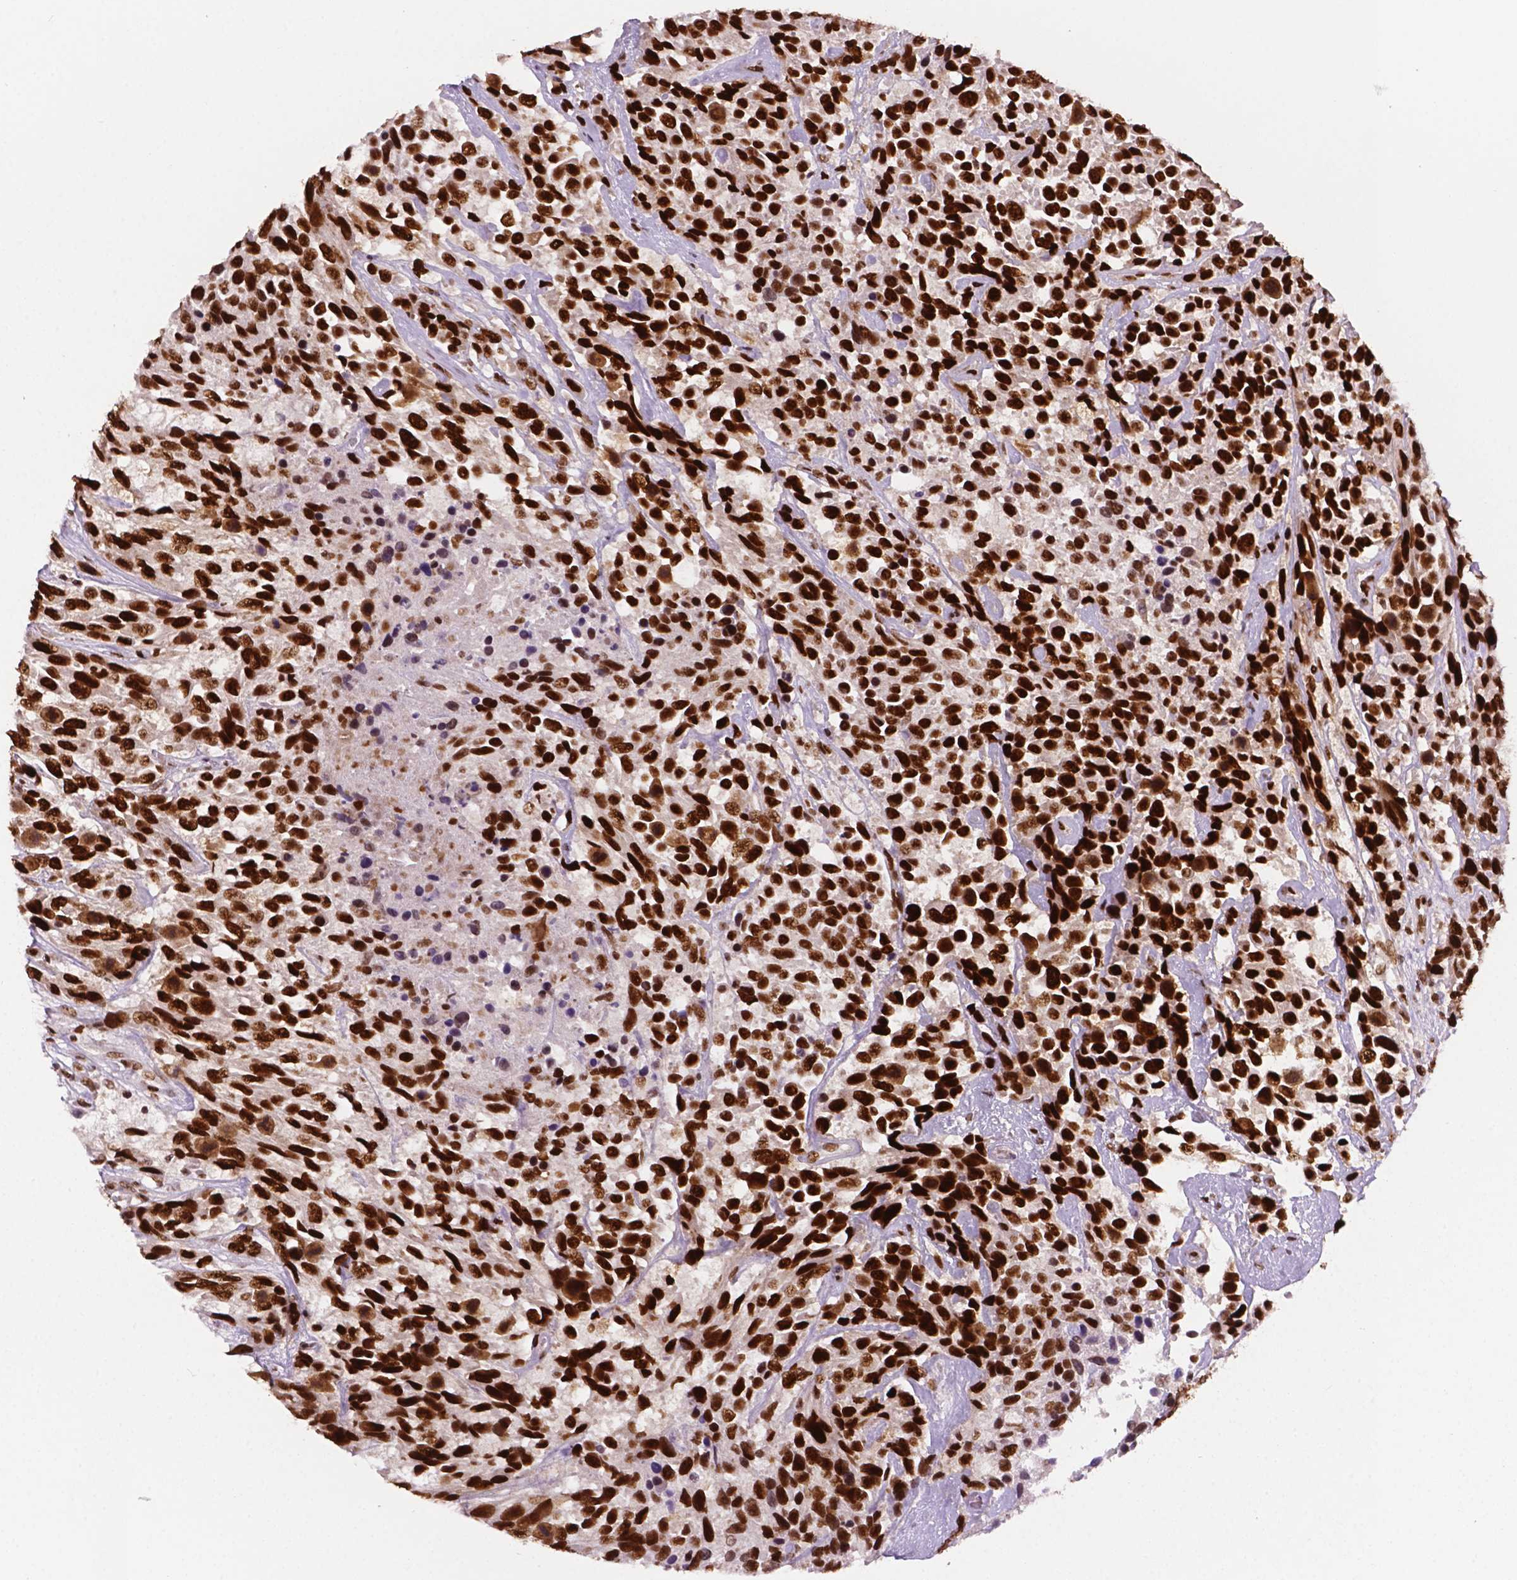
{"staining": {"intensity": "strong", "quantity": ">75%", "location": "nuclear"}, "tissue": "urothelial cancer", "cell_type": "Tumor cells", "image_type": "cancer", "snomed": [{"axis": "morphology", "description": "Urothelial carcinoma, High grade"}, {"axis": "topography", "description": "Urinary bladder"}], "caption": "Brown immunohistochemical staining in human high-grade urothelial carcinoma displays strong nuclear staining in about >75% of tumor cells.", "gene": "MLH1", "patient": {"sex": "female", "age": 70}}